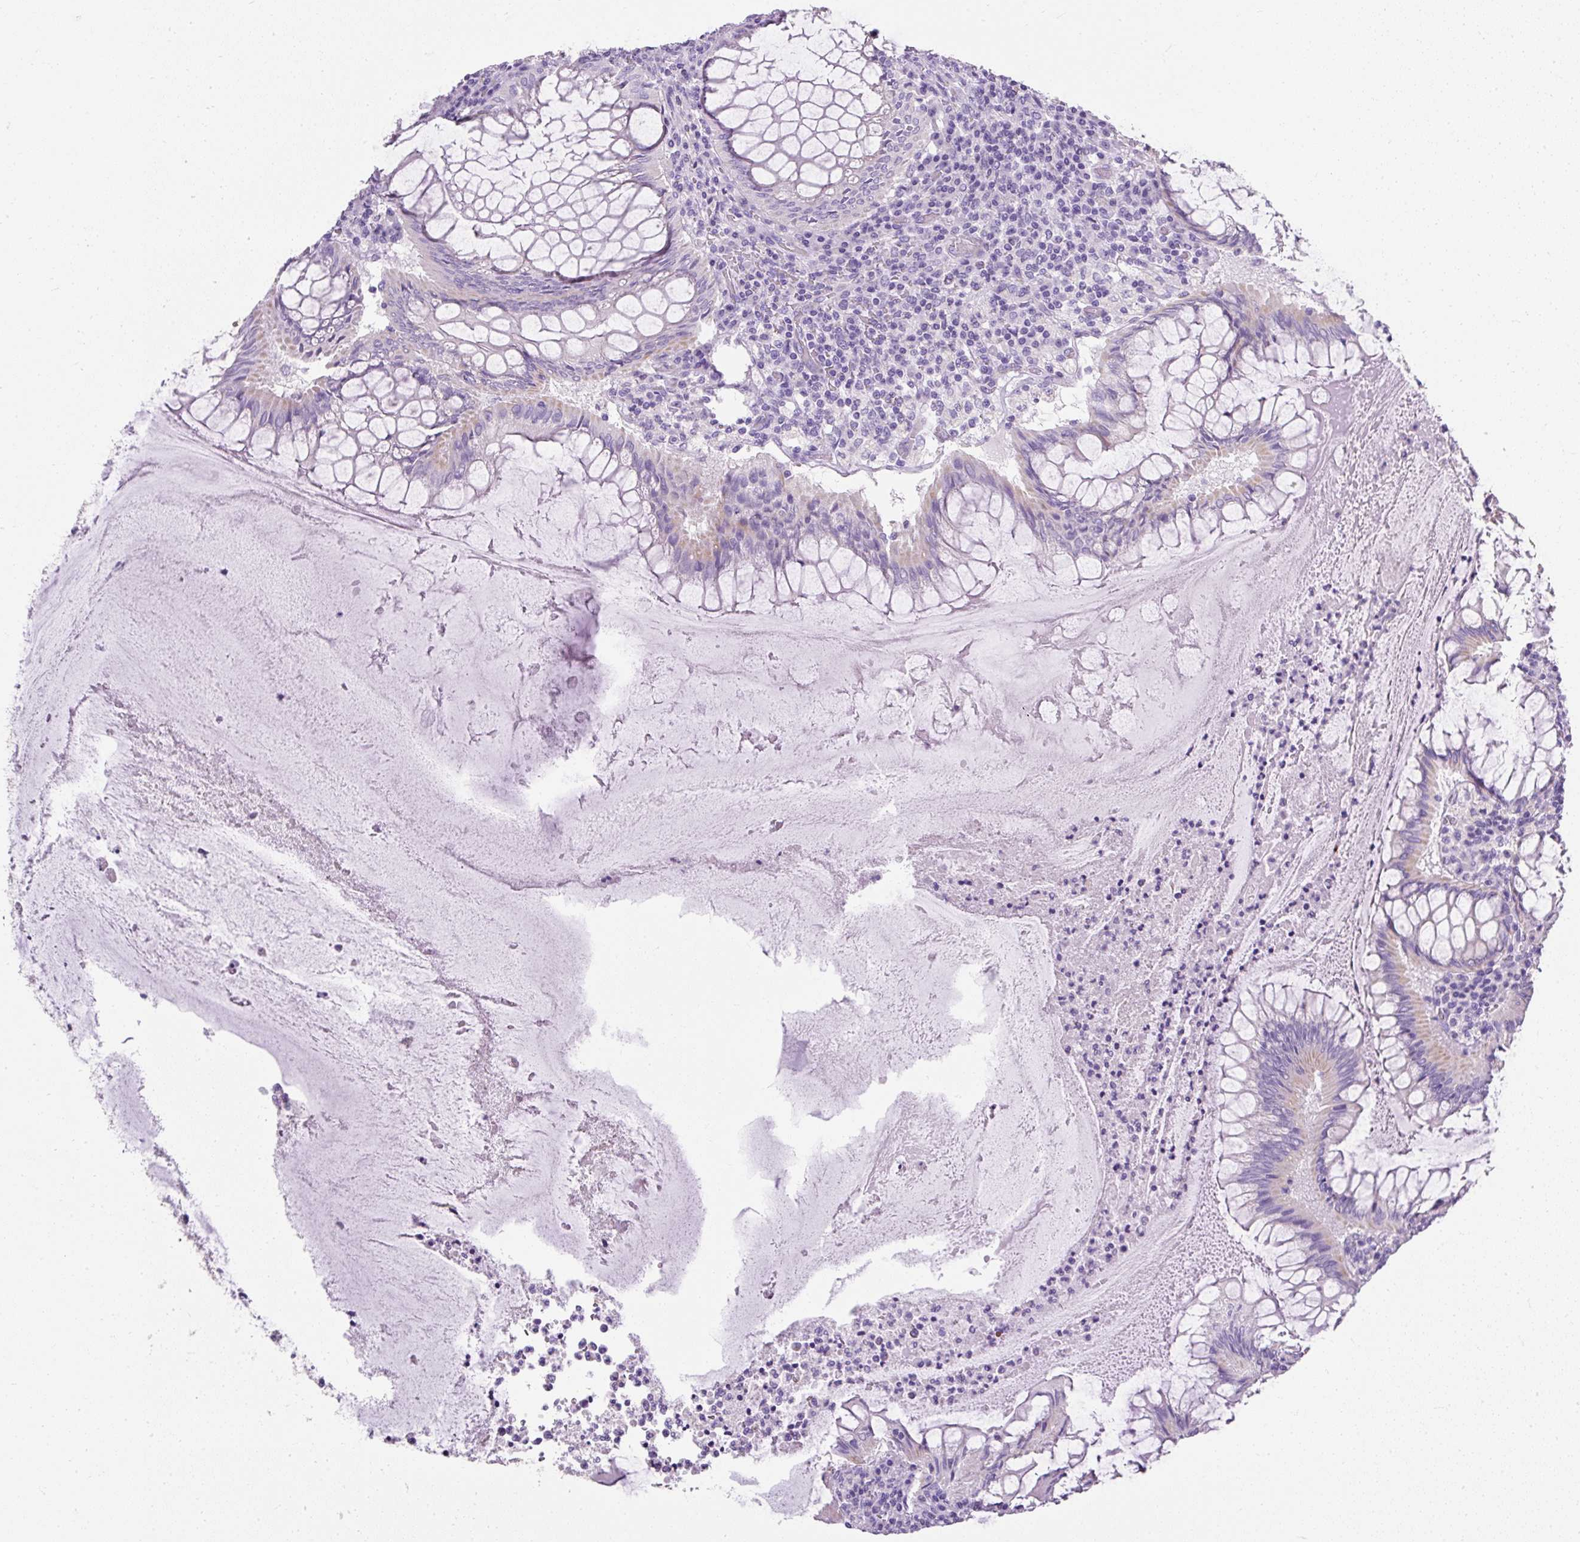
{"staining": {"intensity": "negative", "quantity": "none", "location": "none"}, "tissue": "colorectal cancer", "cell_type": "Tumor cells", "image_type": "cancer", "snomed": [{"axis": "morphology", "description": "Adenocarcinoma, NOS"}, {"axis": "topography", "description": "Colon"}], "caption": "This histopathology image is of colorectal cancer (adenocarcinoma) stained with immunohistochemistry (IHC) to label a protein in brown with the nuclei are counter-stained blue. There is no positivity in tumor cells.", "gene": "C2CD4C", "patient": {"sex": "male", "age": 67}}